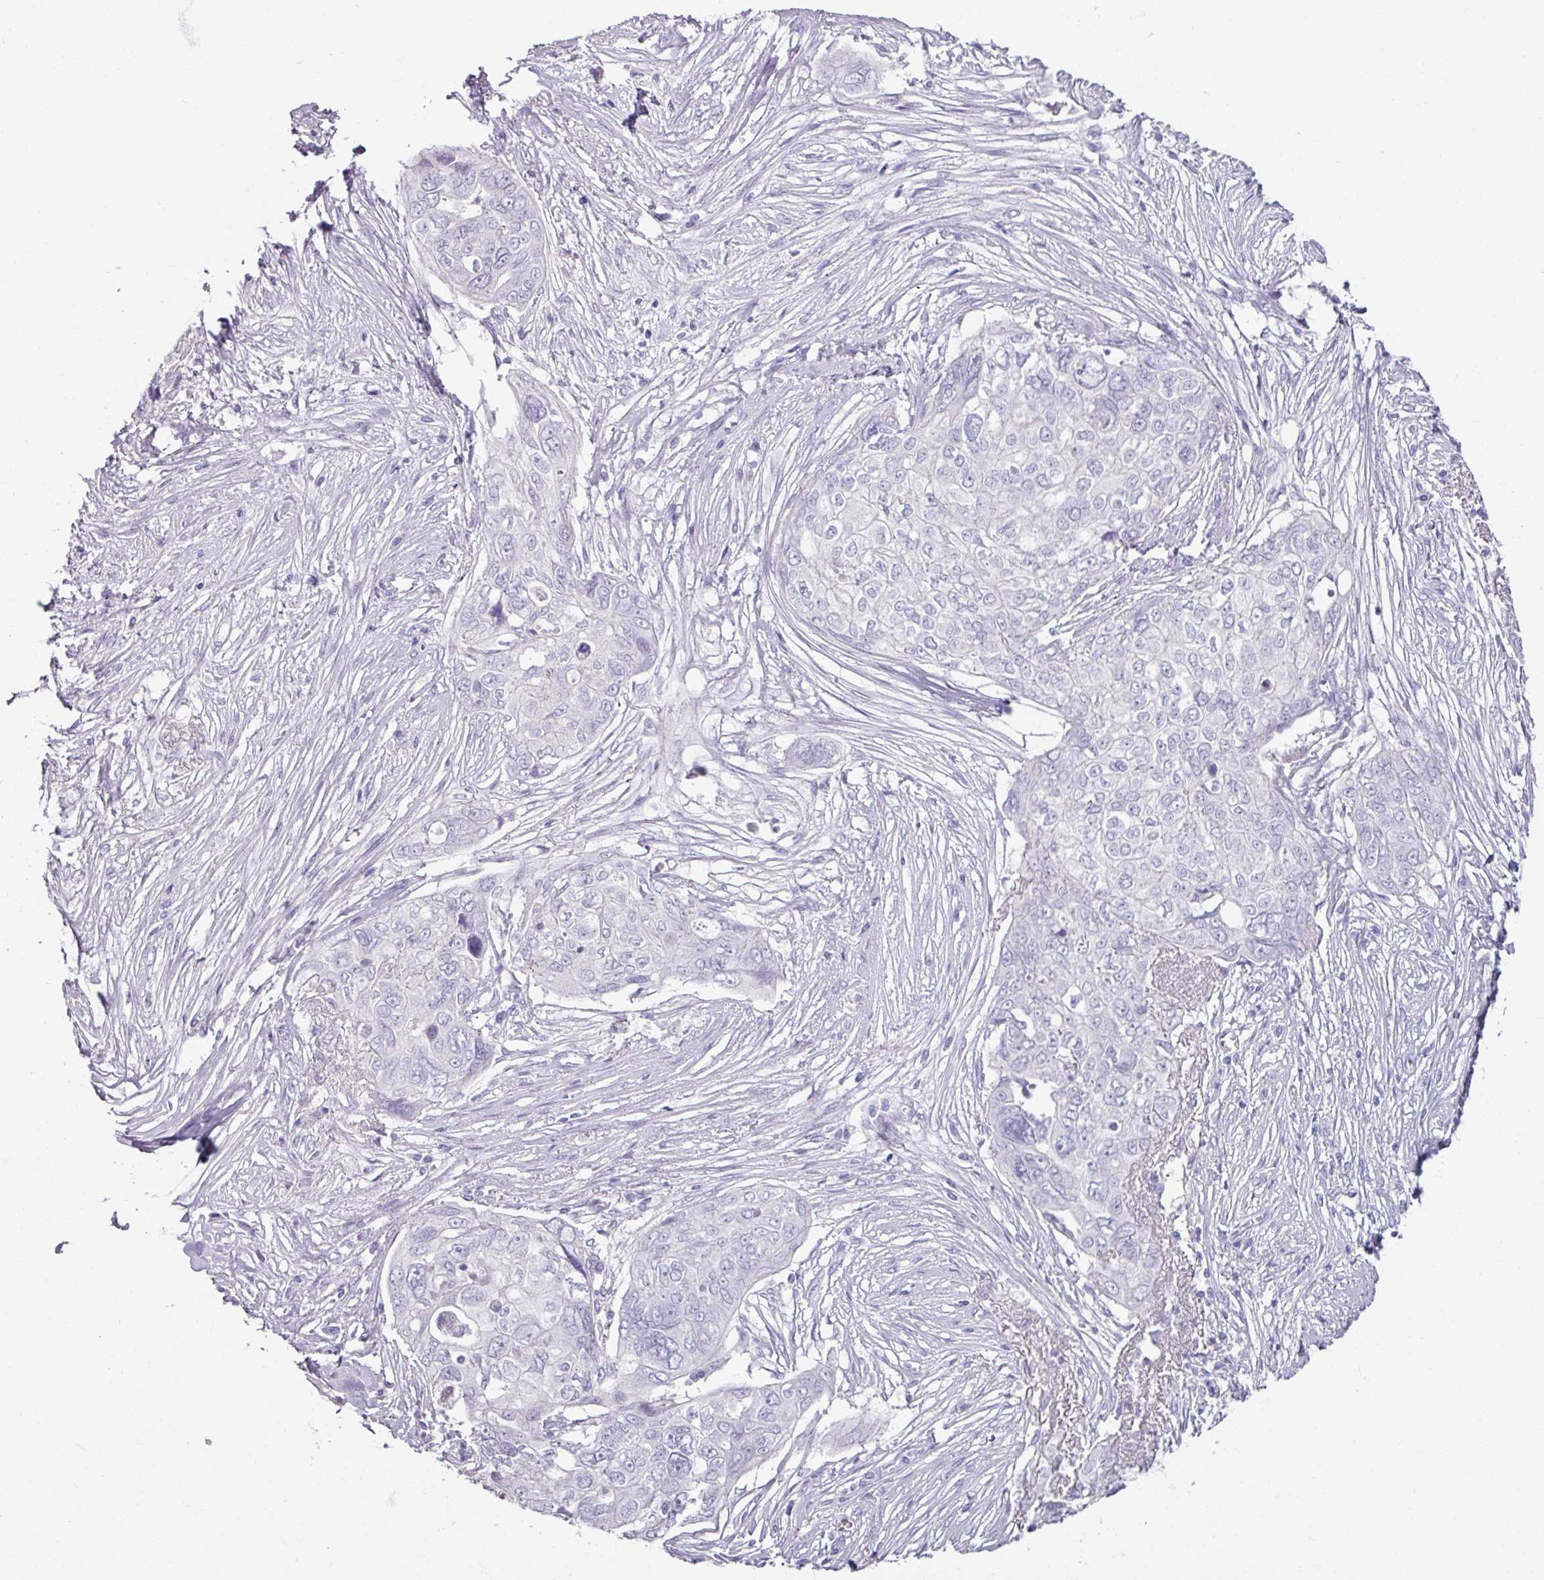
{"staining": {"intensity": "negative", "quantity": "none", "location": "none"}, "tissue": "ovarian cancer", "cell_type": "Tumor cells", "image_type": "cancer", "snomed": [{"axis": "morphology", "description": "Carcinoma, endometroid"}, {"axis": "topography", "description": "Ovary"}], "caption": "This is a photomicrograph of immunohistochemistry (IHC) staining of ovarian cancer, which shows no positivity in tumor cells.", "gene": "ARG1", "patient": {"sex": "female", "age": 70}}